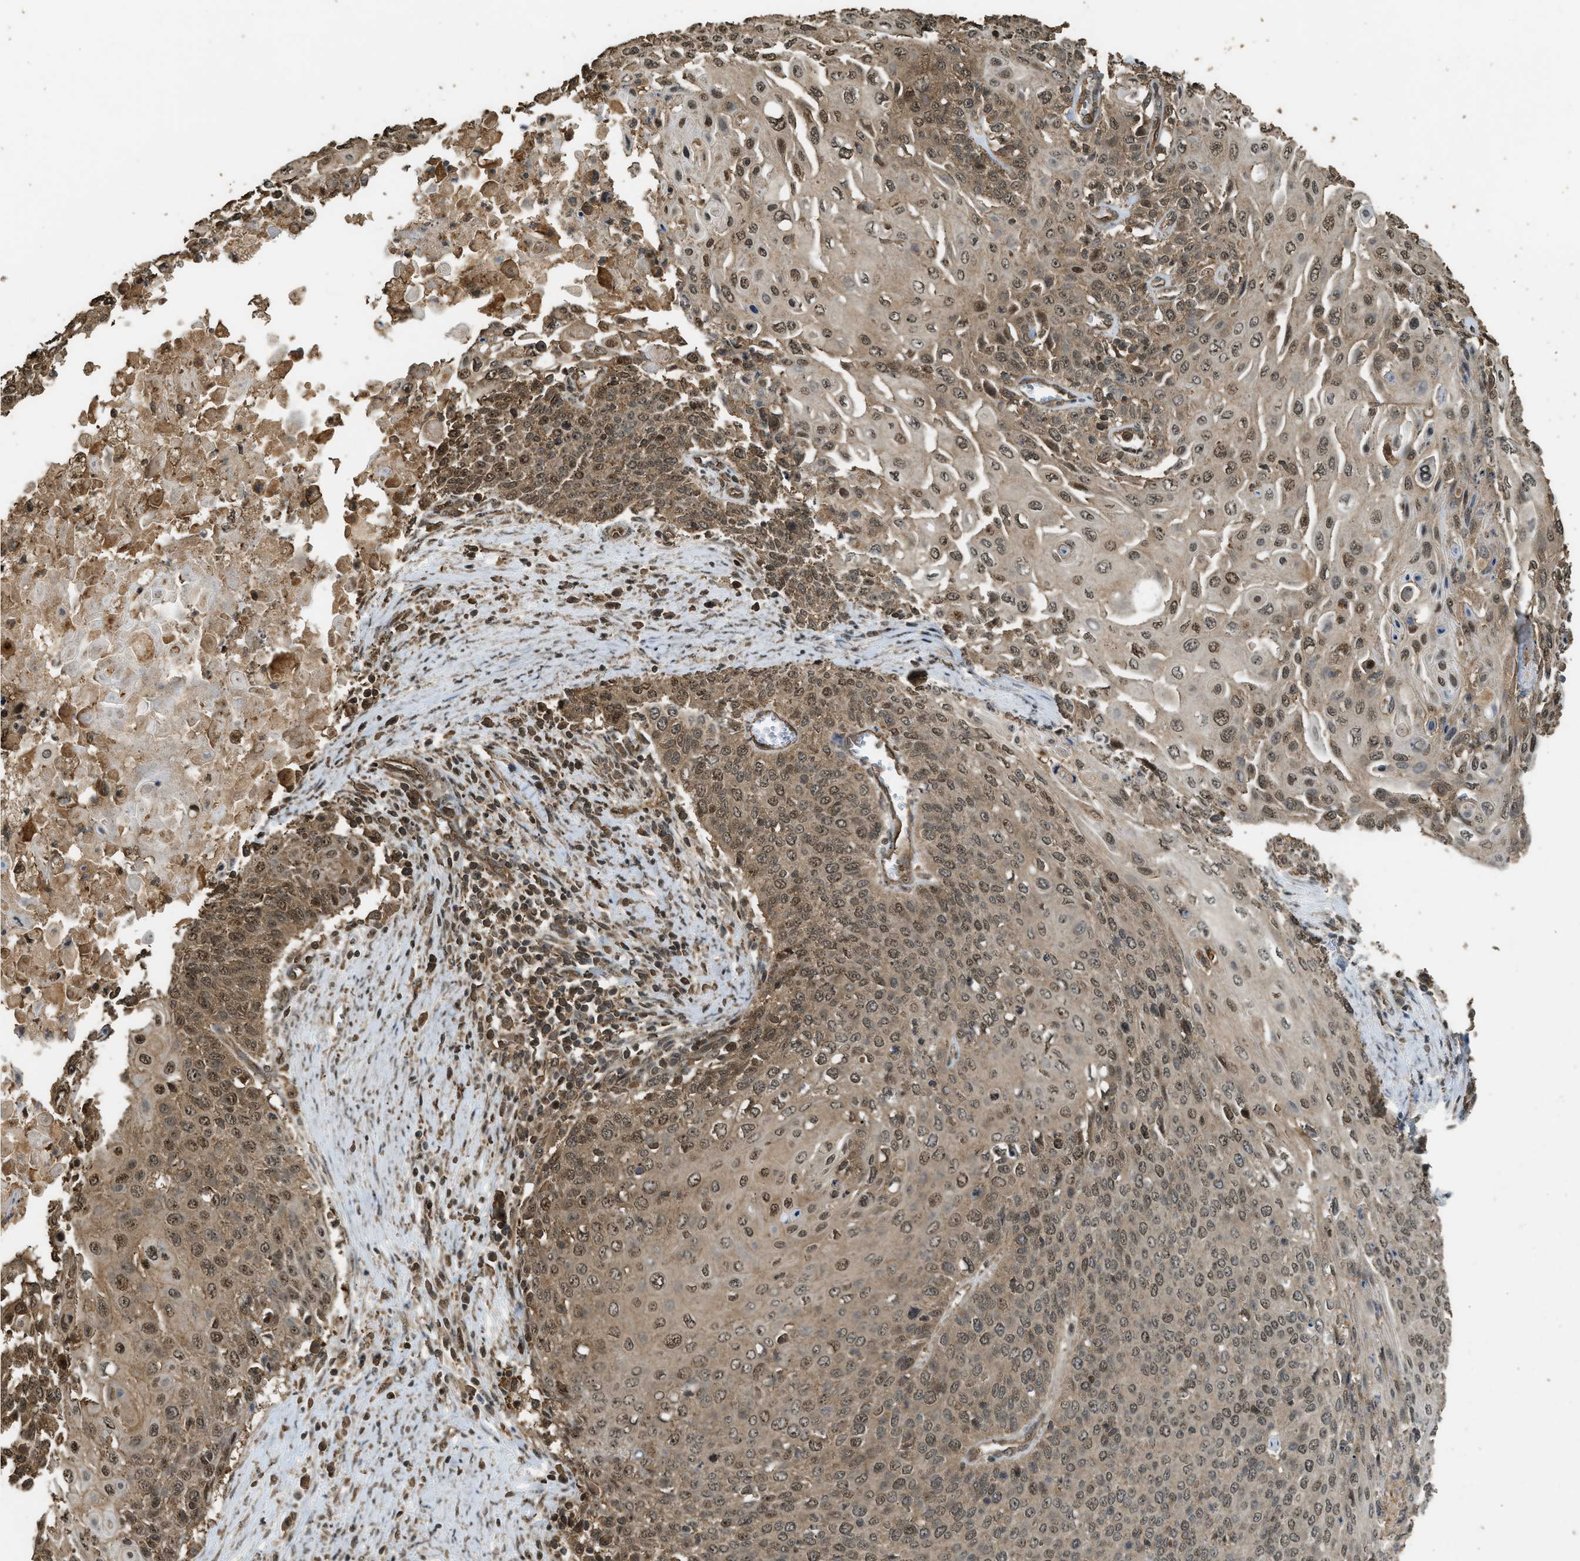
{"staining": {"intensity": "moderate", "quantity": ">75%", "location": "cytoplasmic/membranous,nuclear"}, "tissue": "cervical cancer", "cell_type": "Tumor cells", "image_type": "cancer", "snomed": [{"axis": "morphology", "description": "Squamous cell carcinoma, NOS"}, {"axis": "topography", "description": "Cervix"}], "caption": "Immunohistochemical staining of human cervical squamous cell carcinoma shows moderate cytoplasmic/membranous and nuclear protein positivity in about >75% of tumor cells.", "gene": "MYBL2", "patient": {"sex": "female", "age": 39}}